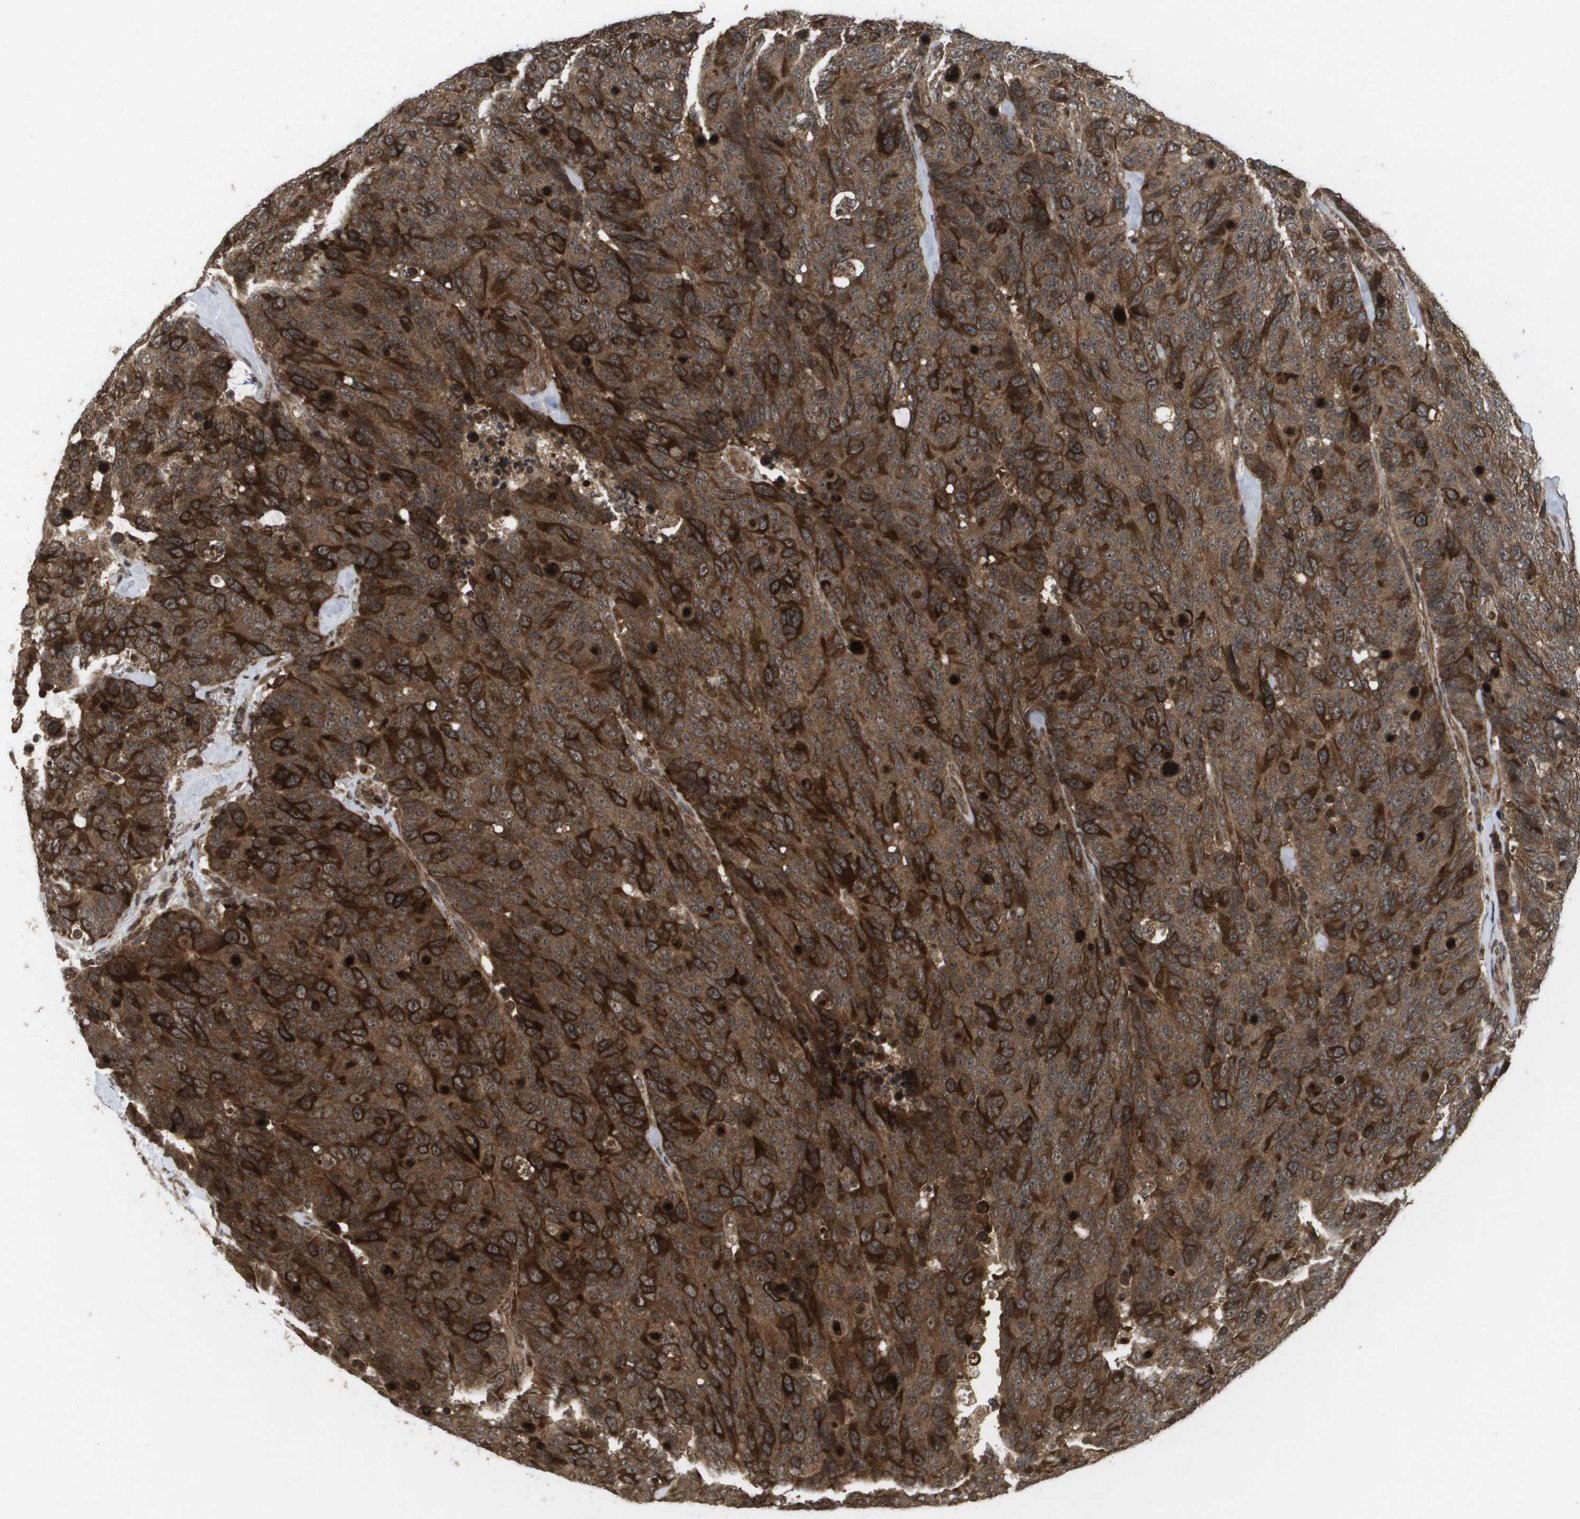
{"staining": {"intensity": "strong", "quantity": ">75%", "location": "cytoplasmic/membranous,nuclear"}, "tissue": "colorectal cancer", "cell_type": "Tumor cells", "image_type": "cancer", "snomed": [{"axis": "morphology", "description": "Adenocarcinoma, NOS"}, {"axis": "topography", "description": "Colon"}], "caption": "The photomicrograph demonstrates immunohistochemical staining of colorectal cancer. There is strong cytoplasmic/membranous and nuclear positivity is appreciated in approximately >75% of tumor cells.", "gene": "KIF11", "patient": {"sex": "female", "age": 86}}